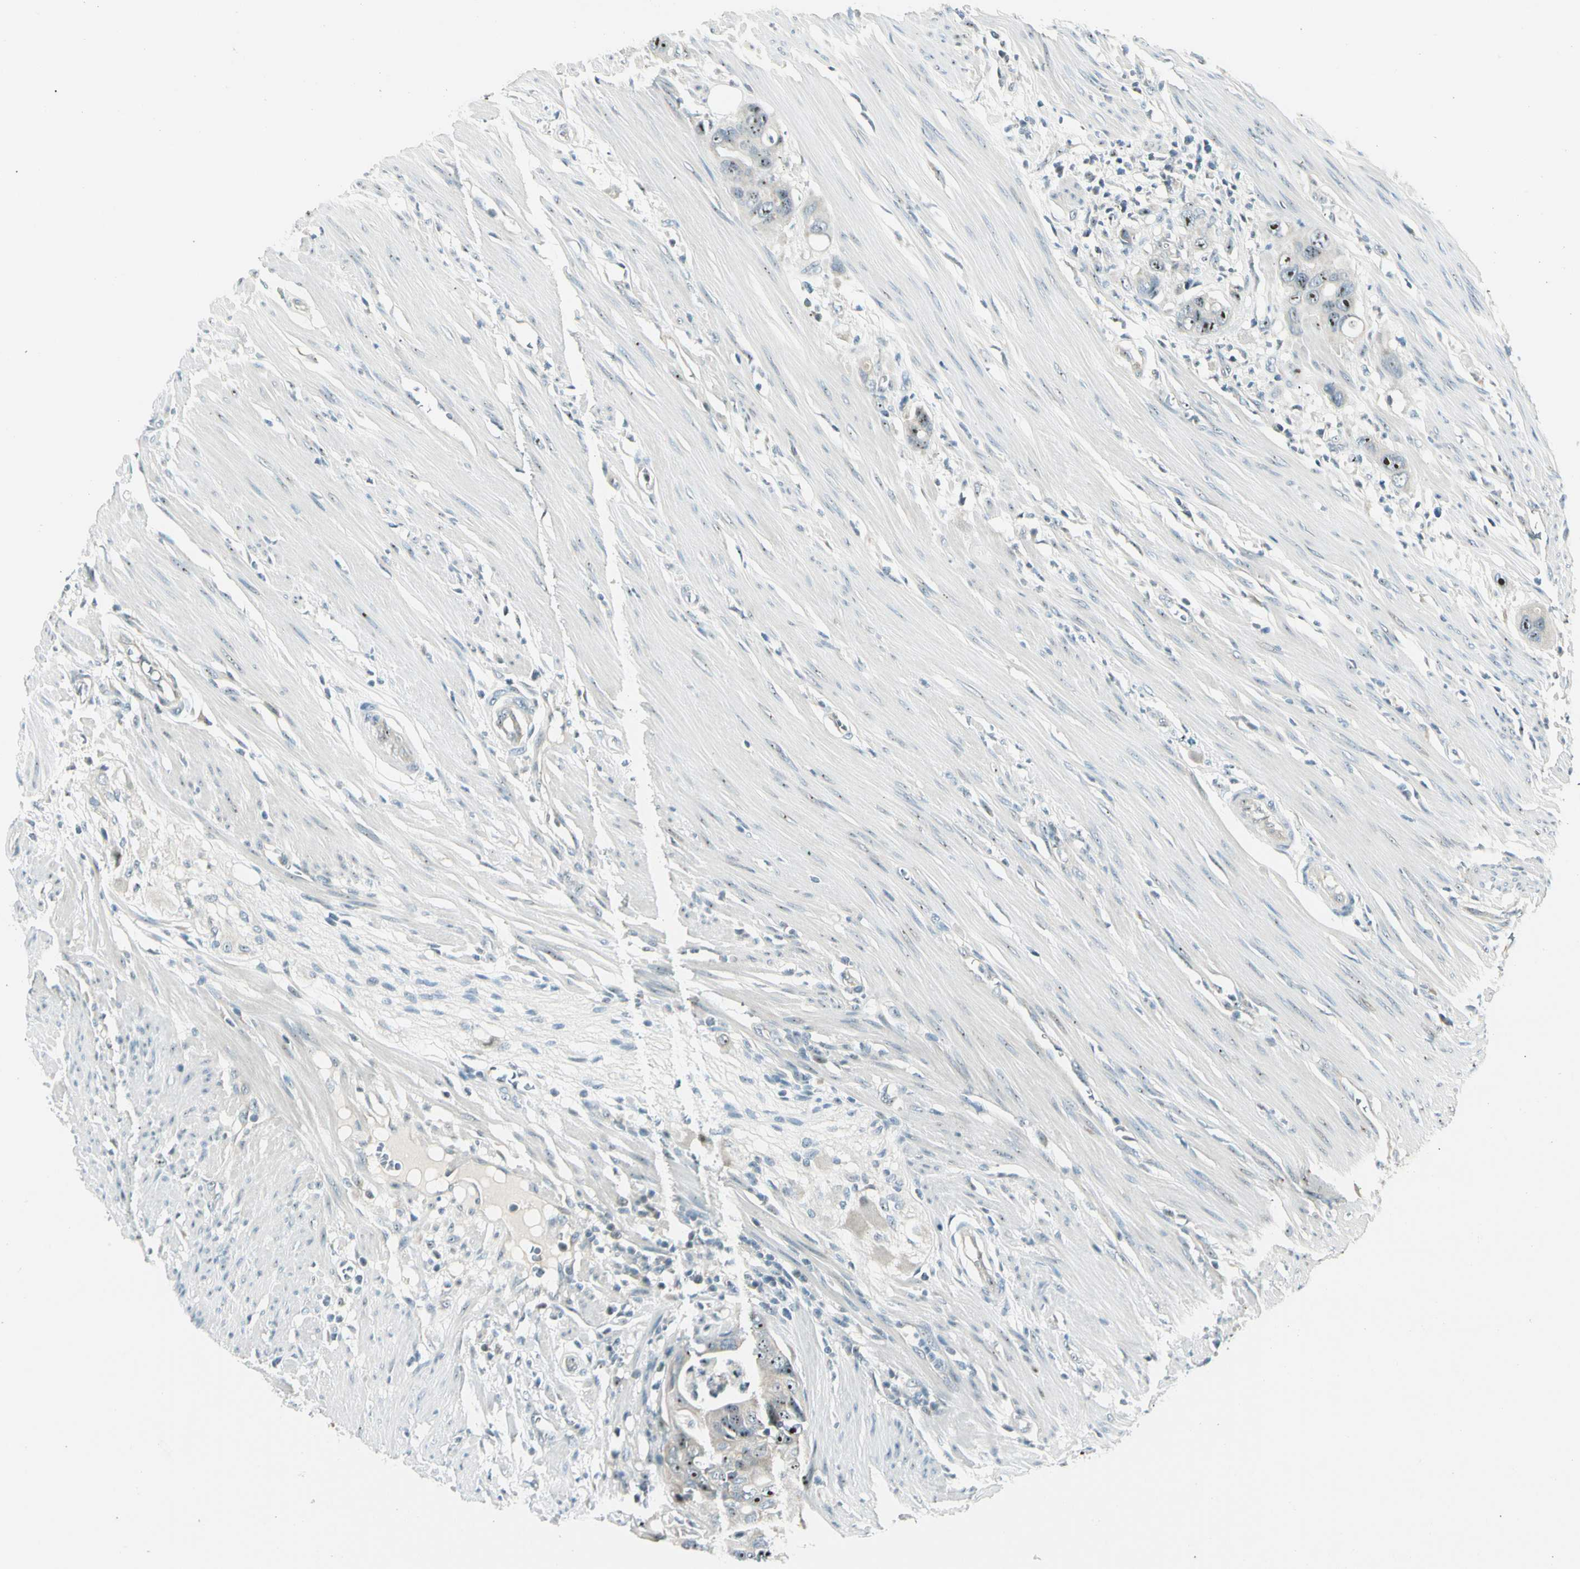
{"staining": {"intensity": "moderate", "quantity": "25%-75%", "location": "nuclear"}, "tissue": "colorectal cancer", "cell_type": "Tumor cells", "image_type": "cancer", "snomed": [{"axis": "morphology", "description": "Adenocarcinoma, NOS"}, {"axis": "topography", "description": "Colon"}], "caption": "Moderate nuclear expression for a protein is identified in about 25%-75% of tumor cells of colorectal cancer using IHC.", "gene": "ZSCAN1", "patient": {"sex": "female", "age": 57}}